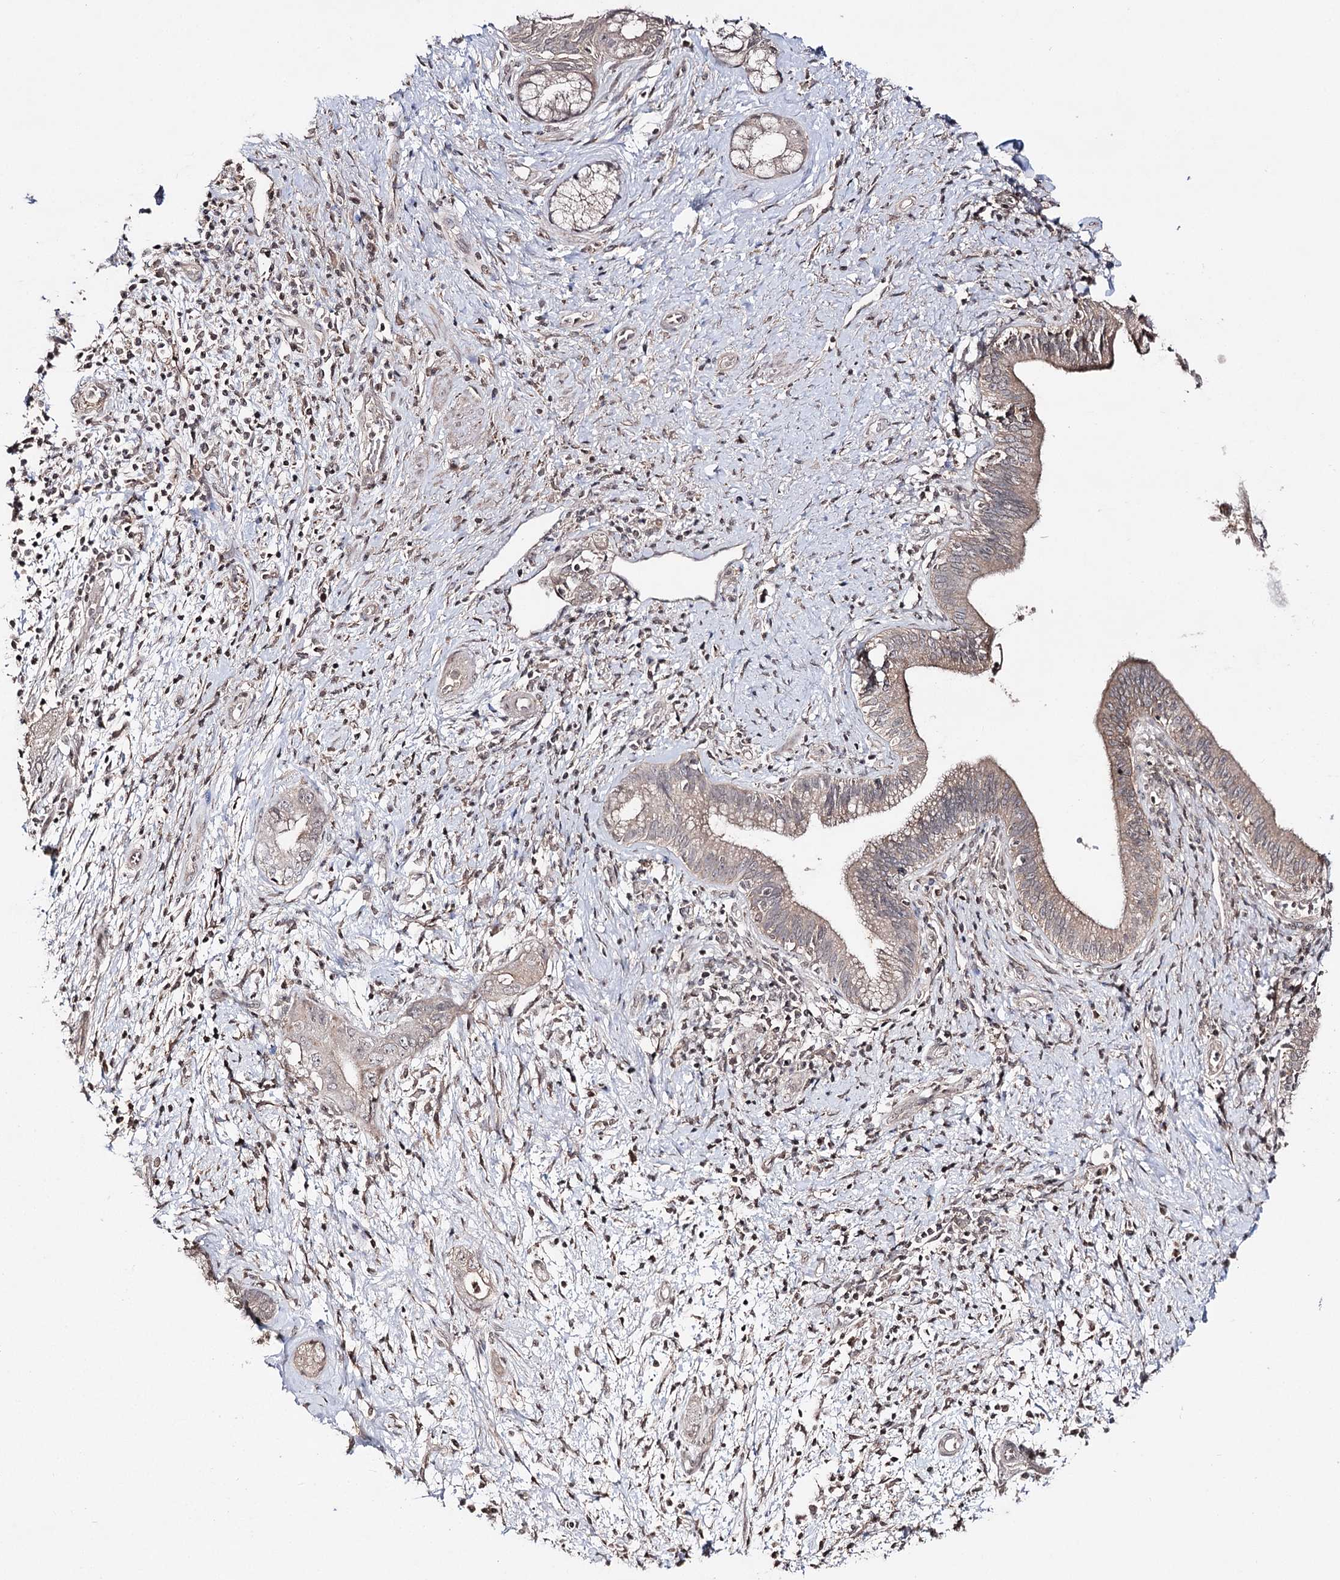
{"staining": {"intensity": "weak", "quantity": "25%-75%", "location": "cytoplasmic/membranous"}, "tissue": "pancreatic cancer", "cell_type": "Tumor cells", "image_type": "cancer", "snomed": [{"axis": "morphology", "description": "Adenocarcinoma, NOS"}, {"axis": "topography", "description": "Pancreas"}], "caption": "Pancreatic cancer tissue displays weak cytoplasmic/membranous positivity in about 25%-75% of tumor cells", "gene": "SYNGR3", "patient": {"sex": "female", "age": 73}}